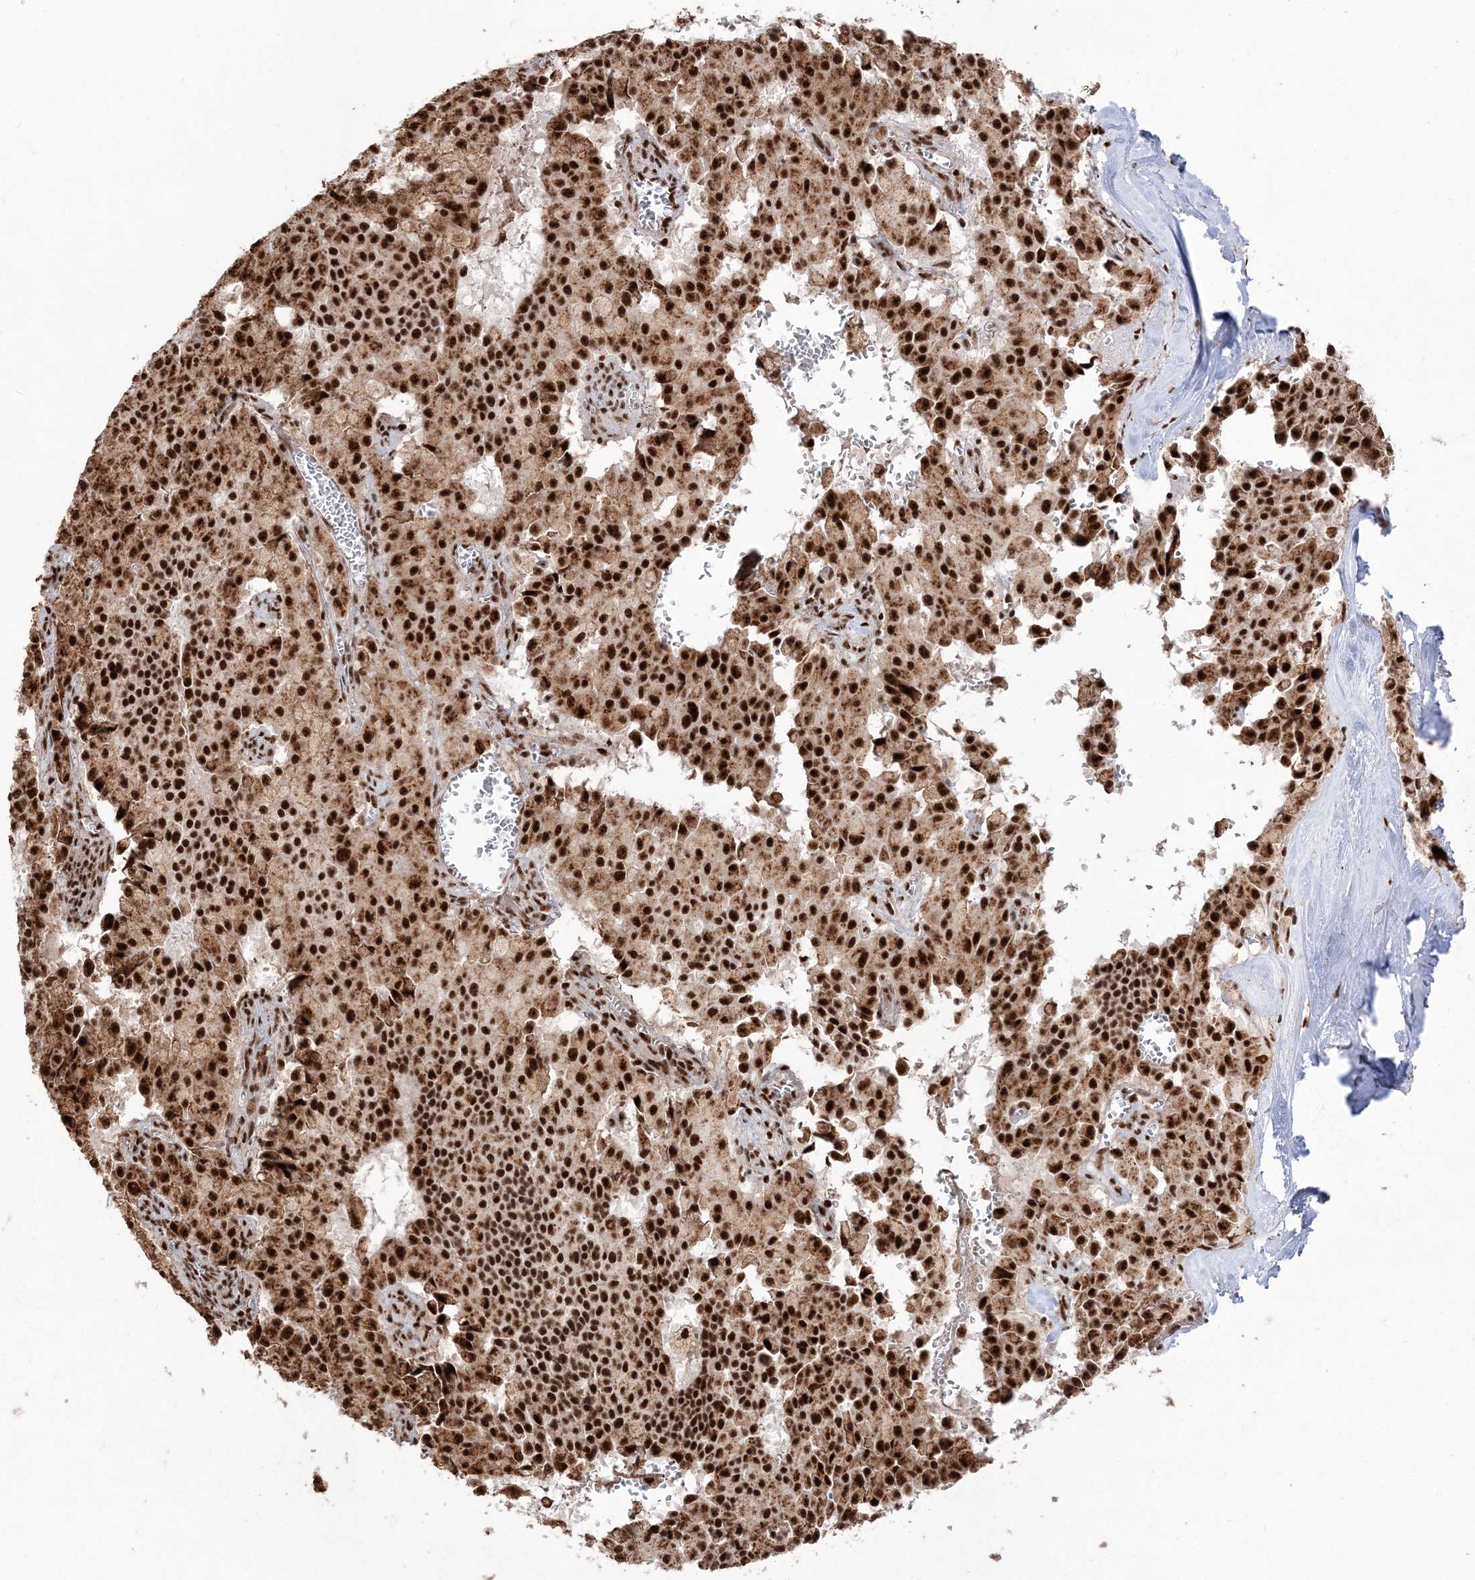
{"staining": {"intensity": "strong", "quantity": ">75%", "location": "nuclear"}, "tissue": "pancreatic cancer", "cell_type": "Tumor cells", "image_type": "cancer", "snomed": [{"axis": "morphology", "description": "Adenocarcinoma, NOS"}, {"axis": "topography", "description": "Pancreas"}], "caption": "DAB immunohistochemical staining of human pancreatic cancer (adenocarcinoma) demonstrates strong nuclear protein positivity in about >75% of tumor cells. Ihc stains the protein of interest in brown and the nuclei are stained blue.", "gene": "RBM17", "patient": {"sex": "male", "age": 65}}